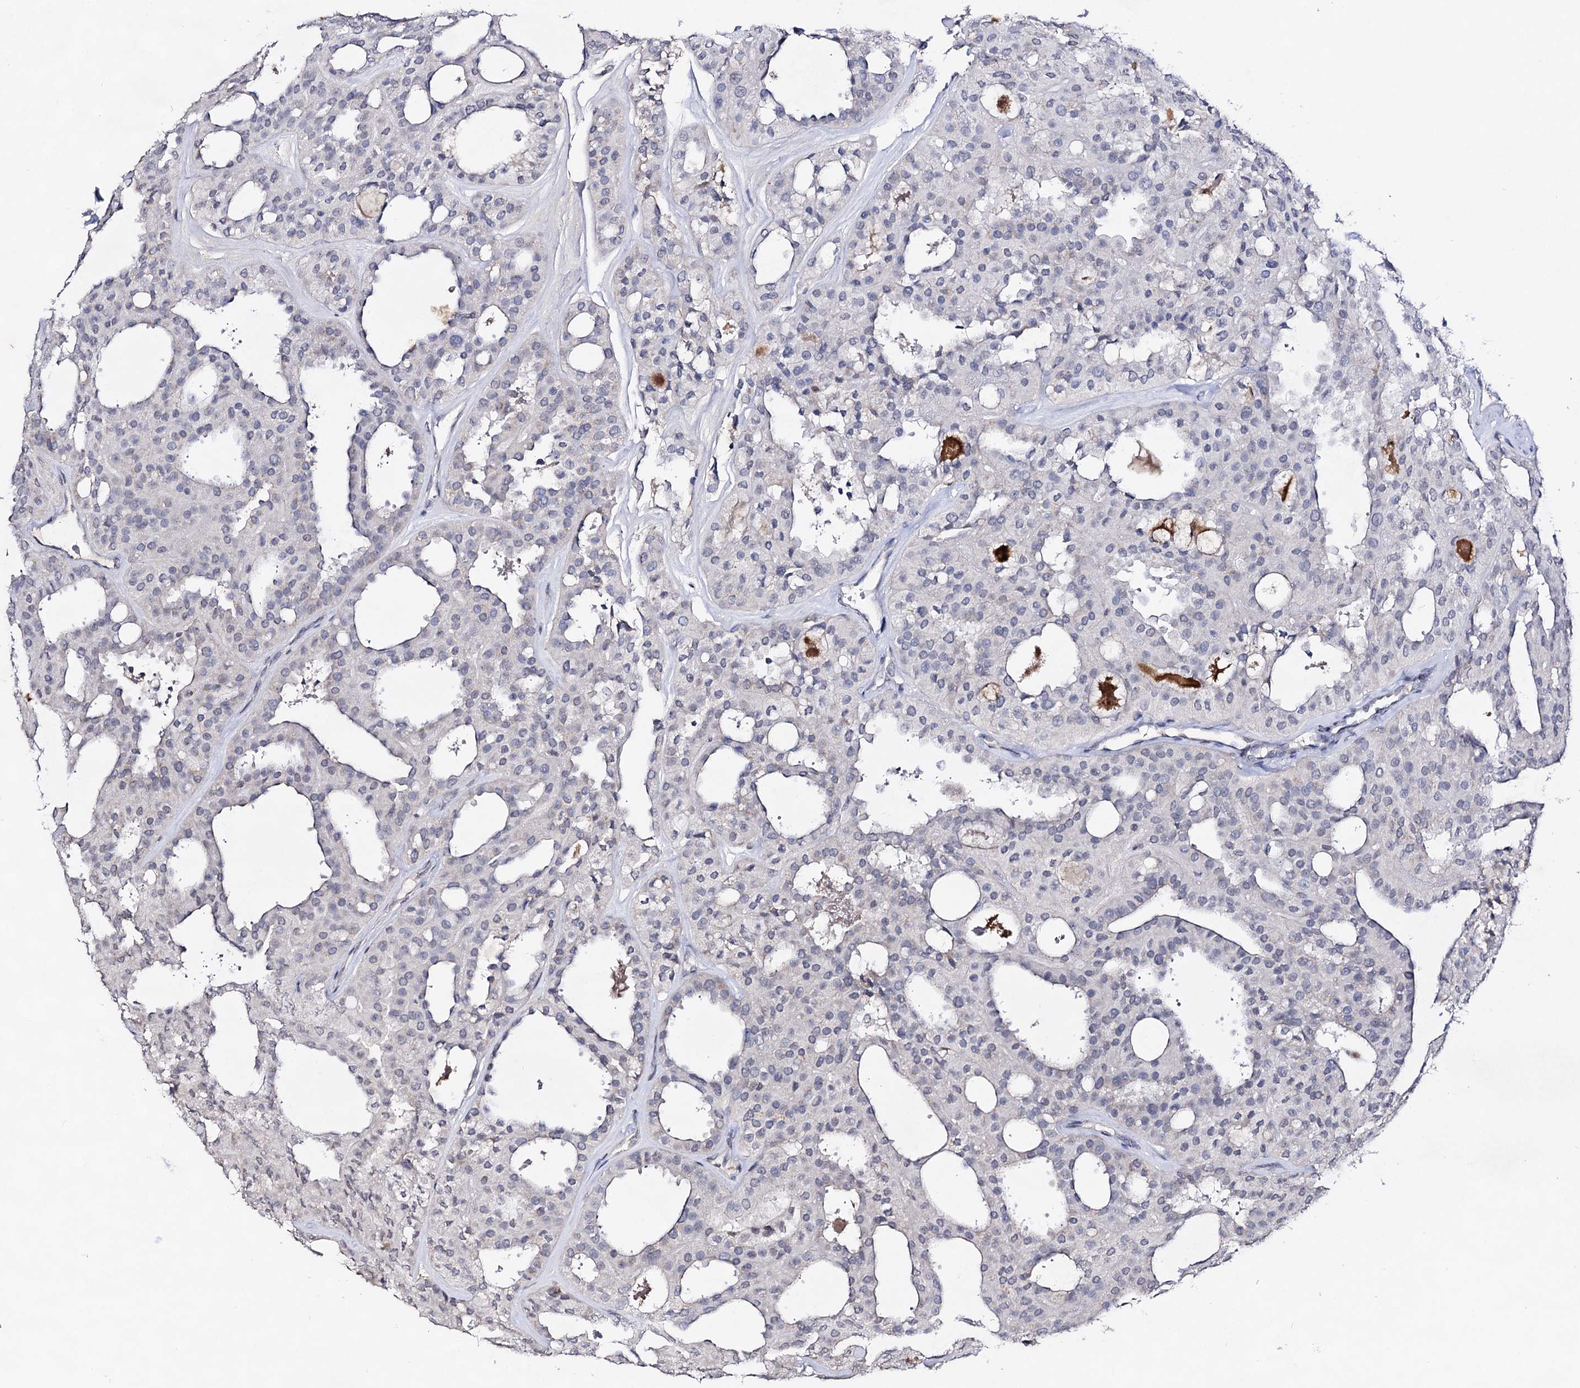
{"staining": {"intensity": "negative", "quantity": "none", "location": "none"}, "tissue": "thyroid cancer", "cell_type": "Tumor cells", "image_type": "cancer", "snomed": [{"axis": "morphology", "description": "Follicular adenoma carcinoma, NOS"}, {"axis": "topography", "description": "Thyroid gland"}], "caption": "Immunohistochemistry (IHC) image of human thyroid cancer (follicular adenoma carcinoma) stained for a protein (brown), which displays no expression in tumor cells.", "gene": "PLIN1", "patient": {"sex": "male", "age": 75}}